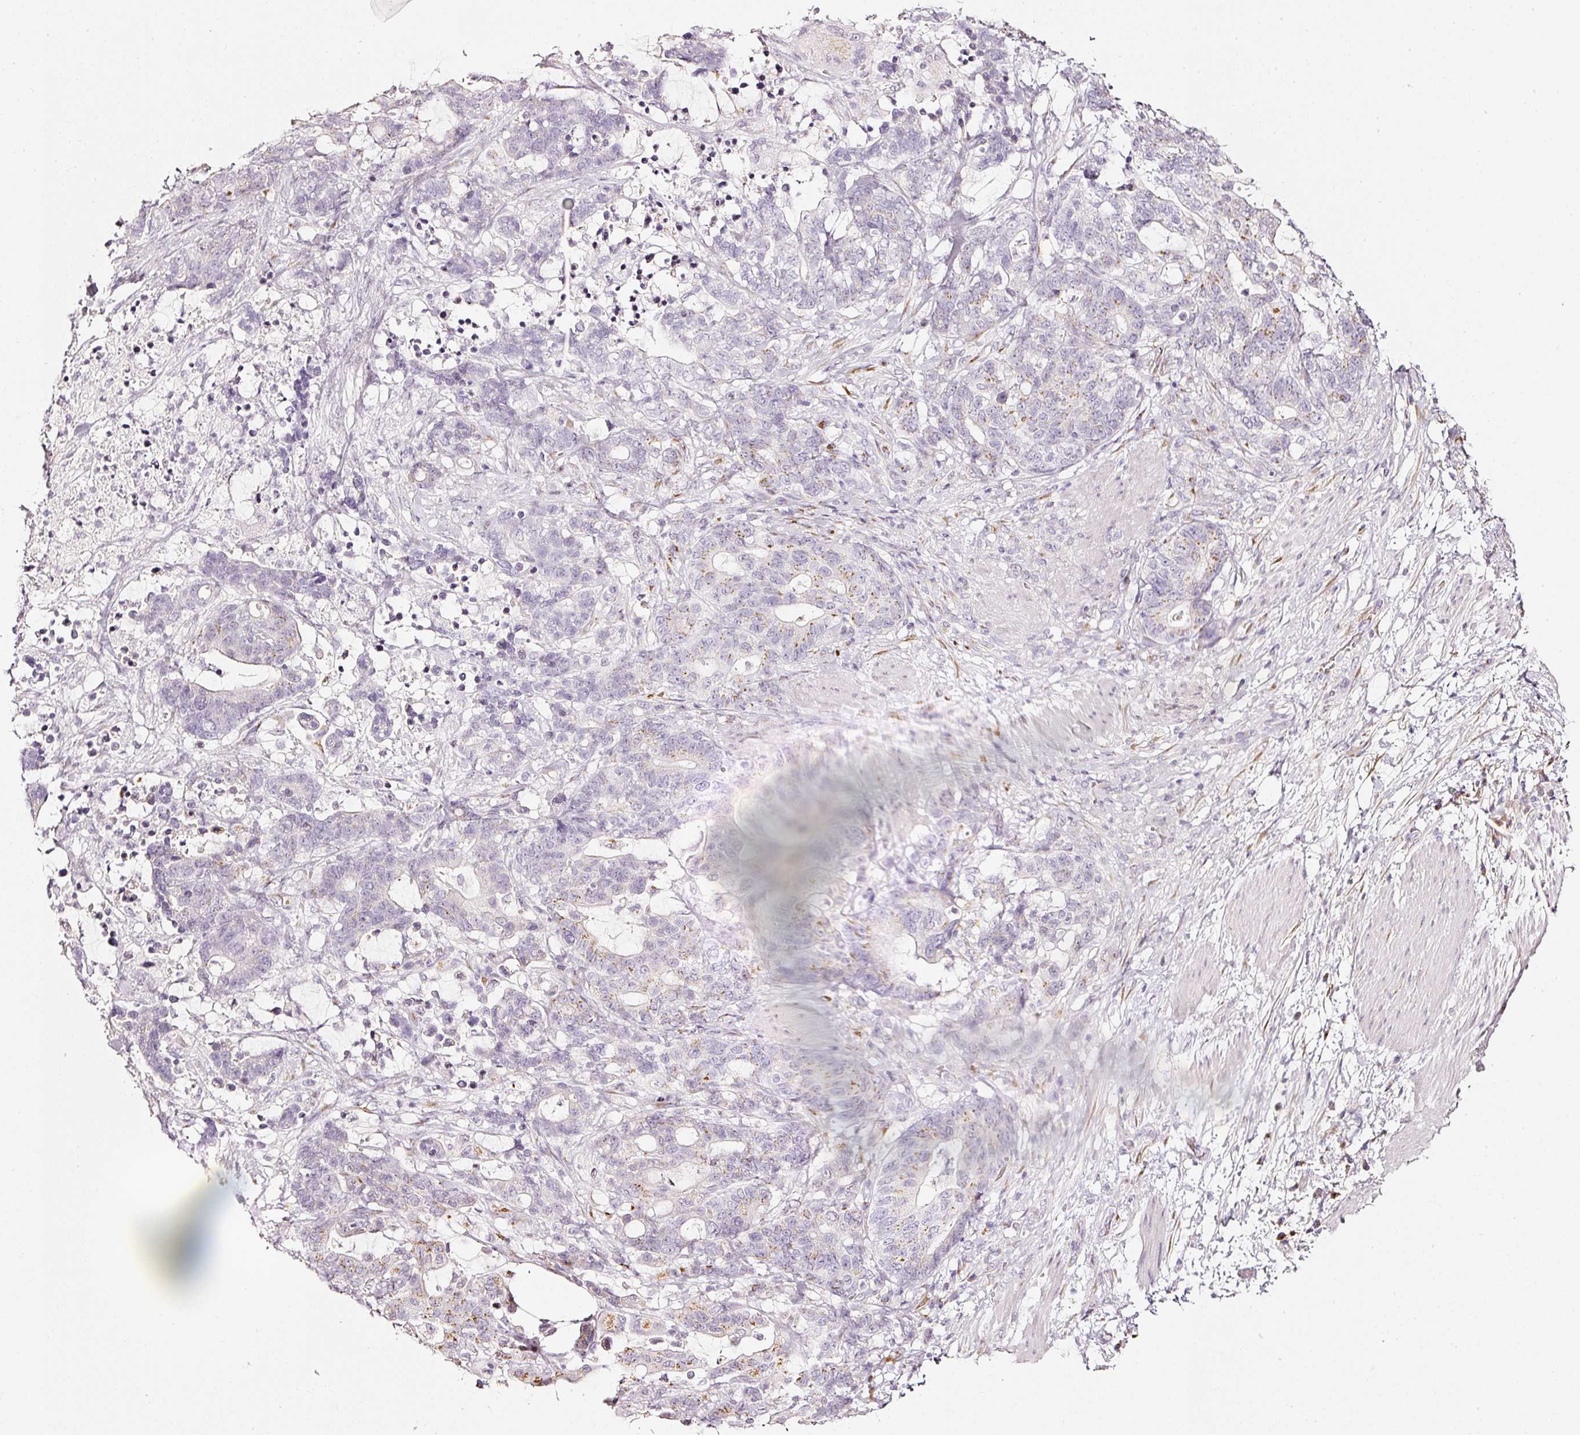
{"staining": {"intensity": "weak", "quantity": "<25%", "location": "cytoplasmic/membranous"}, "tissue": "stomach cancer", "cell_type": "Tumor cells", "image_type": "cancer", "snomed": [{"axis": "morphology", "description": "Normal tissue, NOS"}, {"axis": "morphology", "description": "Adenocarcinoma, NOS"}, {"axis": "topography", "description": "Stomach"}], "caption": "DAB immunohistochemical staining of stomach cancer (adenocarcinoma) demonstrates no significant positivity in tumor cells.", "gene": "SDF4", "patient": {"sex": "female", "age": 64}}